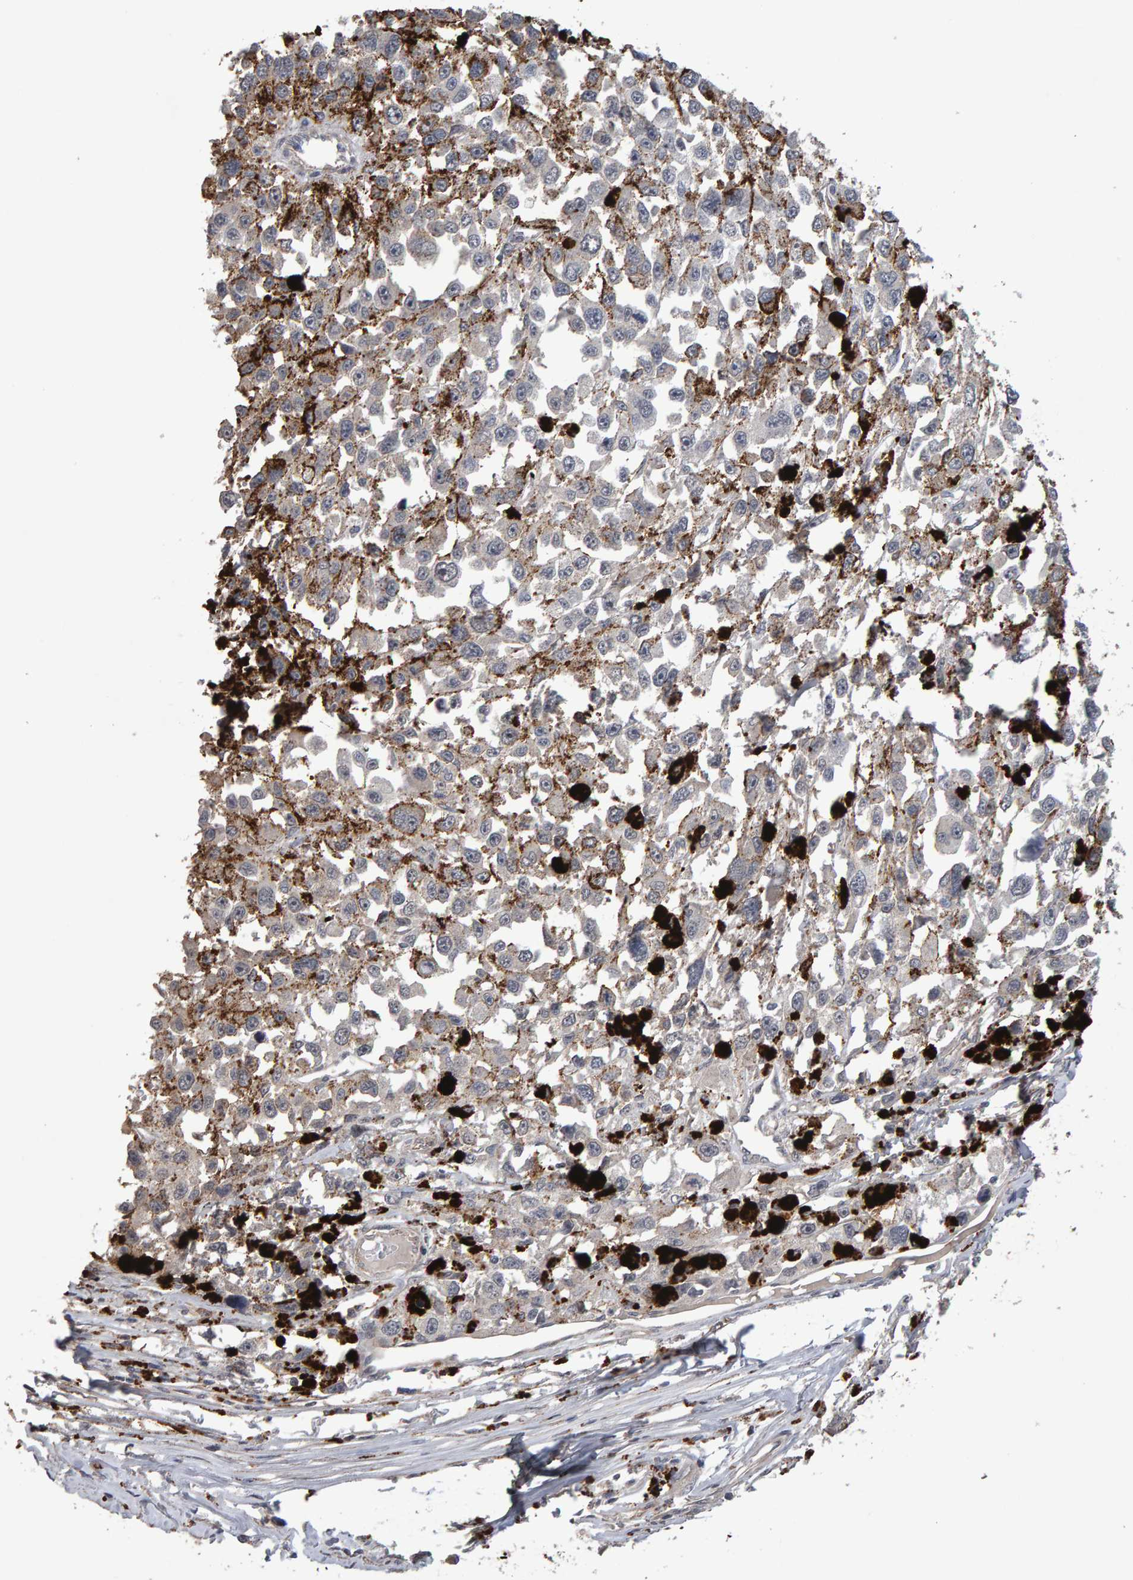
{"staining": {"intensity": "negative", "quantity": "none", "location": "none"}, "tissue": "melanoma", "cell_type": "Tumor cells", "image_type": "cancer", "snomed": [{"axis": "morphology", "description": "Malignant melanoma, Metastatic site"}, {"axis": "topography", "description": "Lymph node"}], "caption": "Tumor cells are negative for protein expression in human melanoma.", "gene": "COASY", "patient": {"sex": "male", "age": 59}}